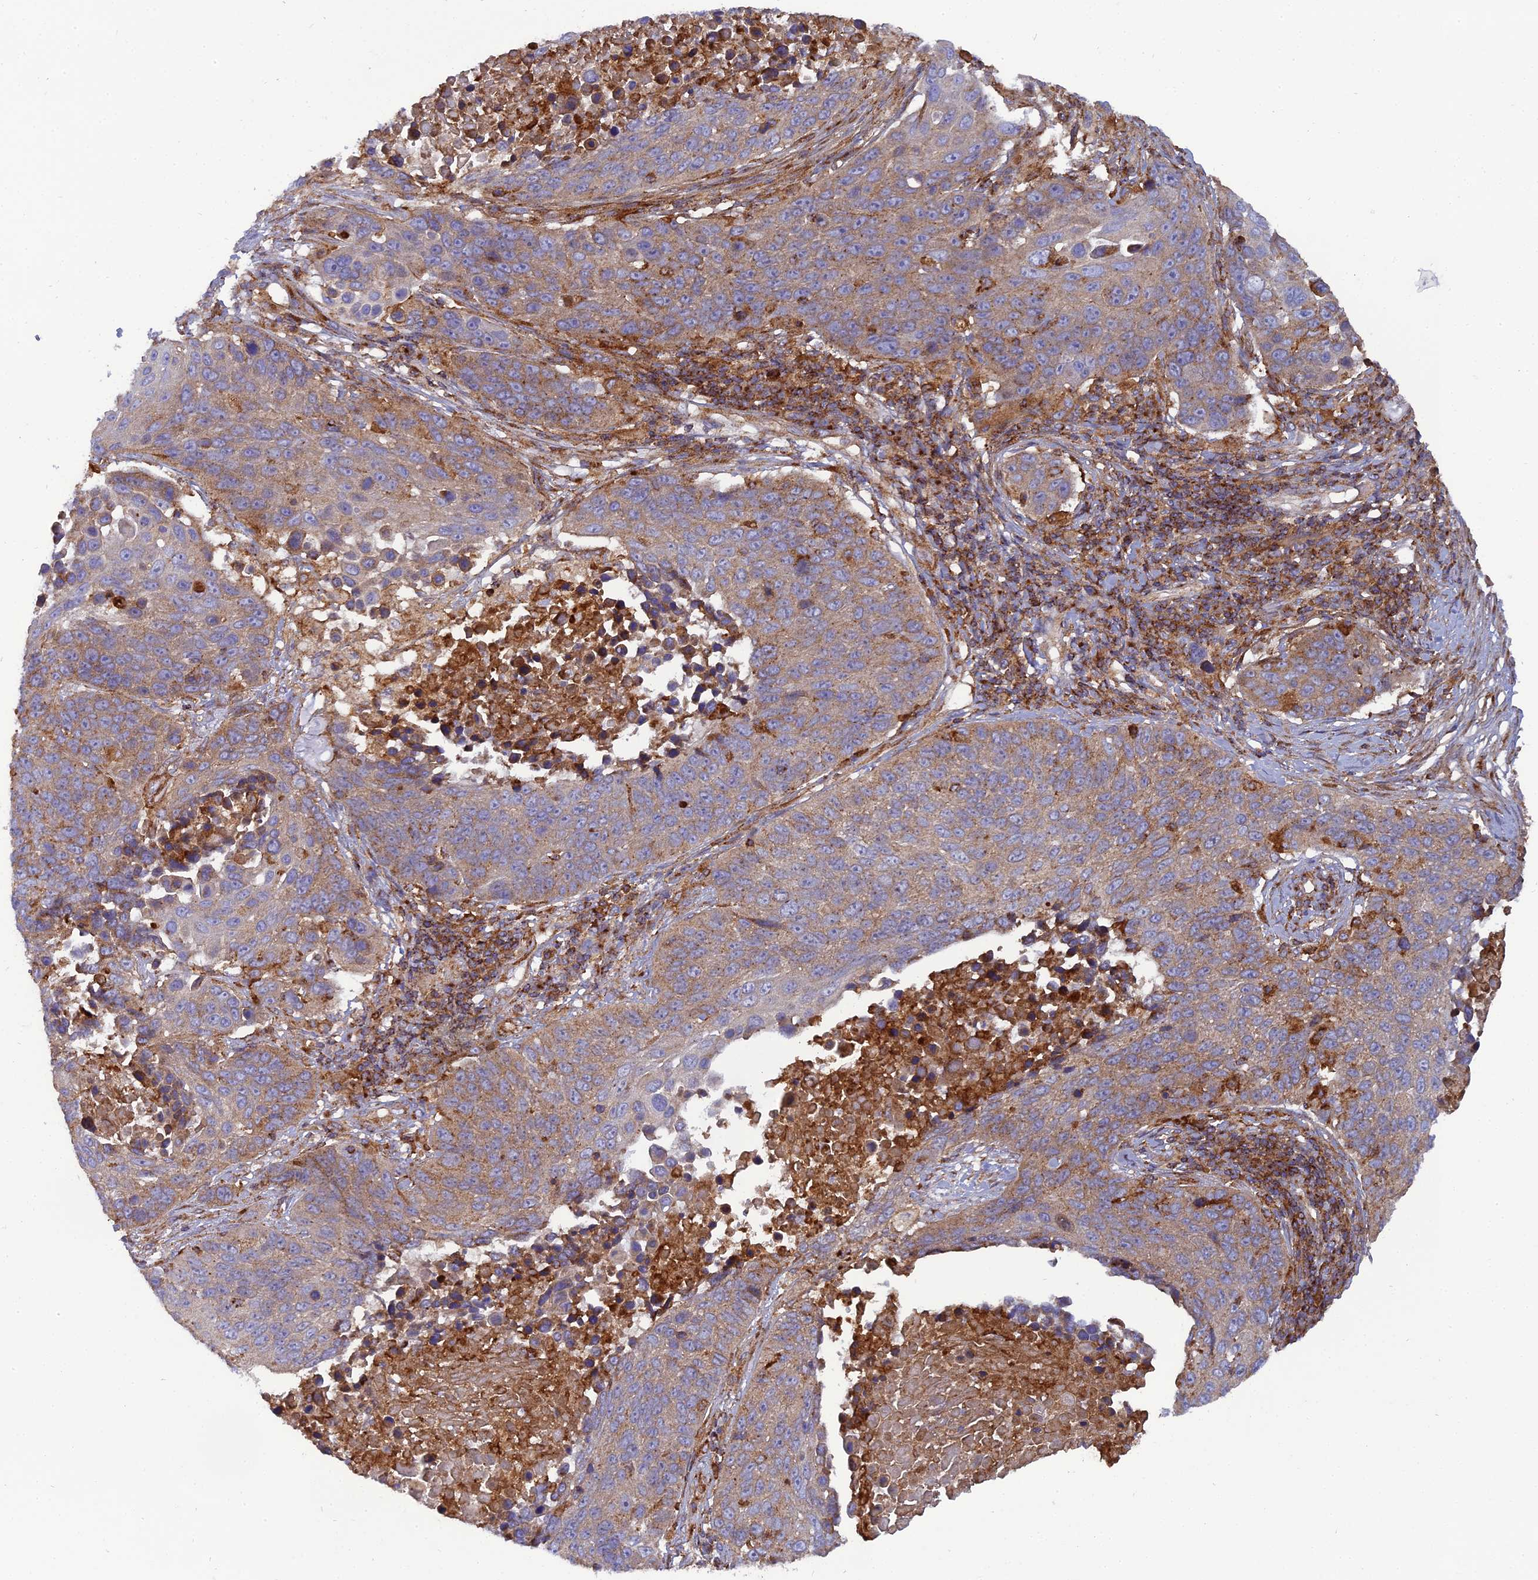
{"staining": {"intensity": "weak", "quantity": ">75%", "location": "cytoplasmic/membranous"}, "tissue": "lung cancer", "cell_type": "Tumor cells", "image_type": "cancer", "snomed": [{"axis": "morphology", "description": "Normal tissue, NOS"}, {"axis": "morphology", "description": "Squamous cell carcinoma, NOS"}, {"axis": "topography", "description": "Lymph node"}, {"axis": "topography", "description": "Lung"}], "caption": "Immunohistochemistry staining of lung cancer (squamous cell carcinoma), which exhibits low levels of weak cytoplasmic/membranous staining in approximately >75% of tumor cells indicating weak cytoplasmic/membranous protein positivity. The staining was performed using DAB (3,3'-diaminobenzidine) (brown) for protein detection and nuclei were counterstained in hematoxylin (blue).", "gene": "LNPEP", "patient": {"sex": "male", "age": 66}}